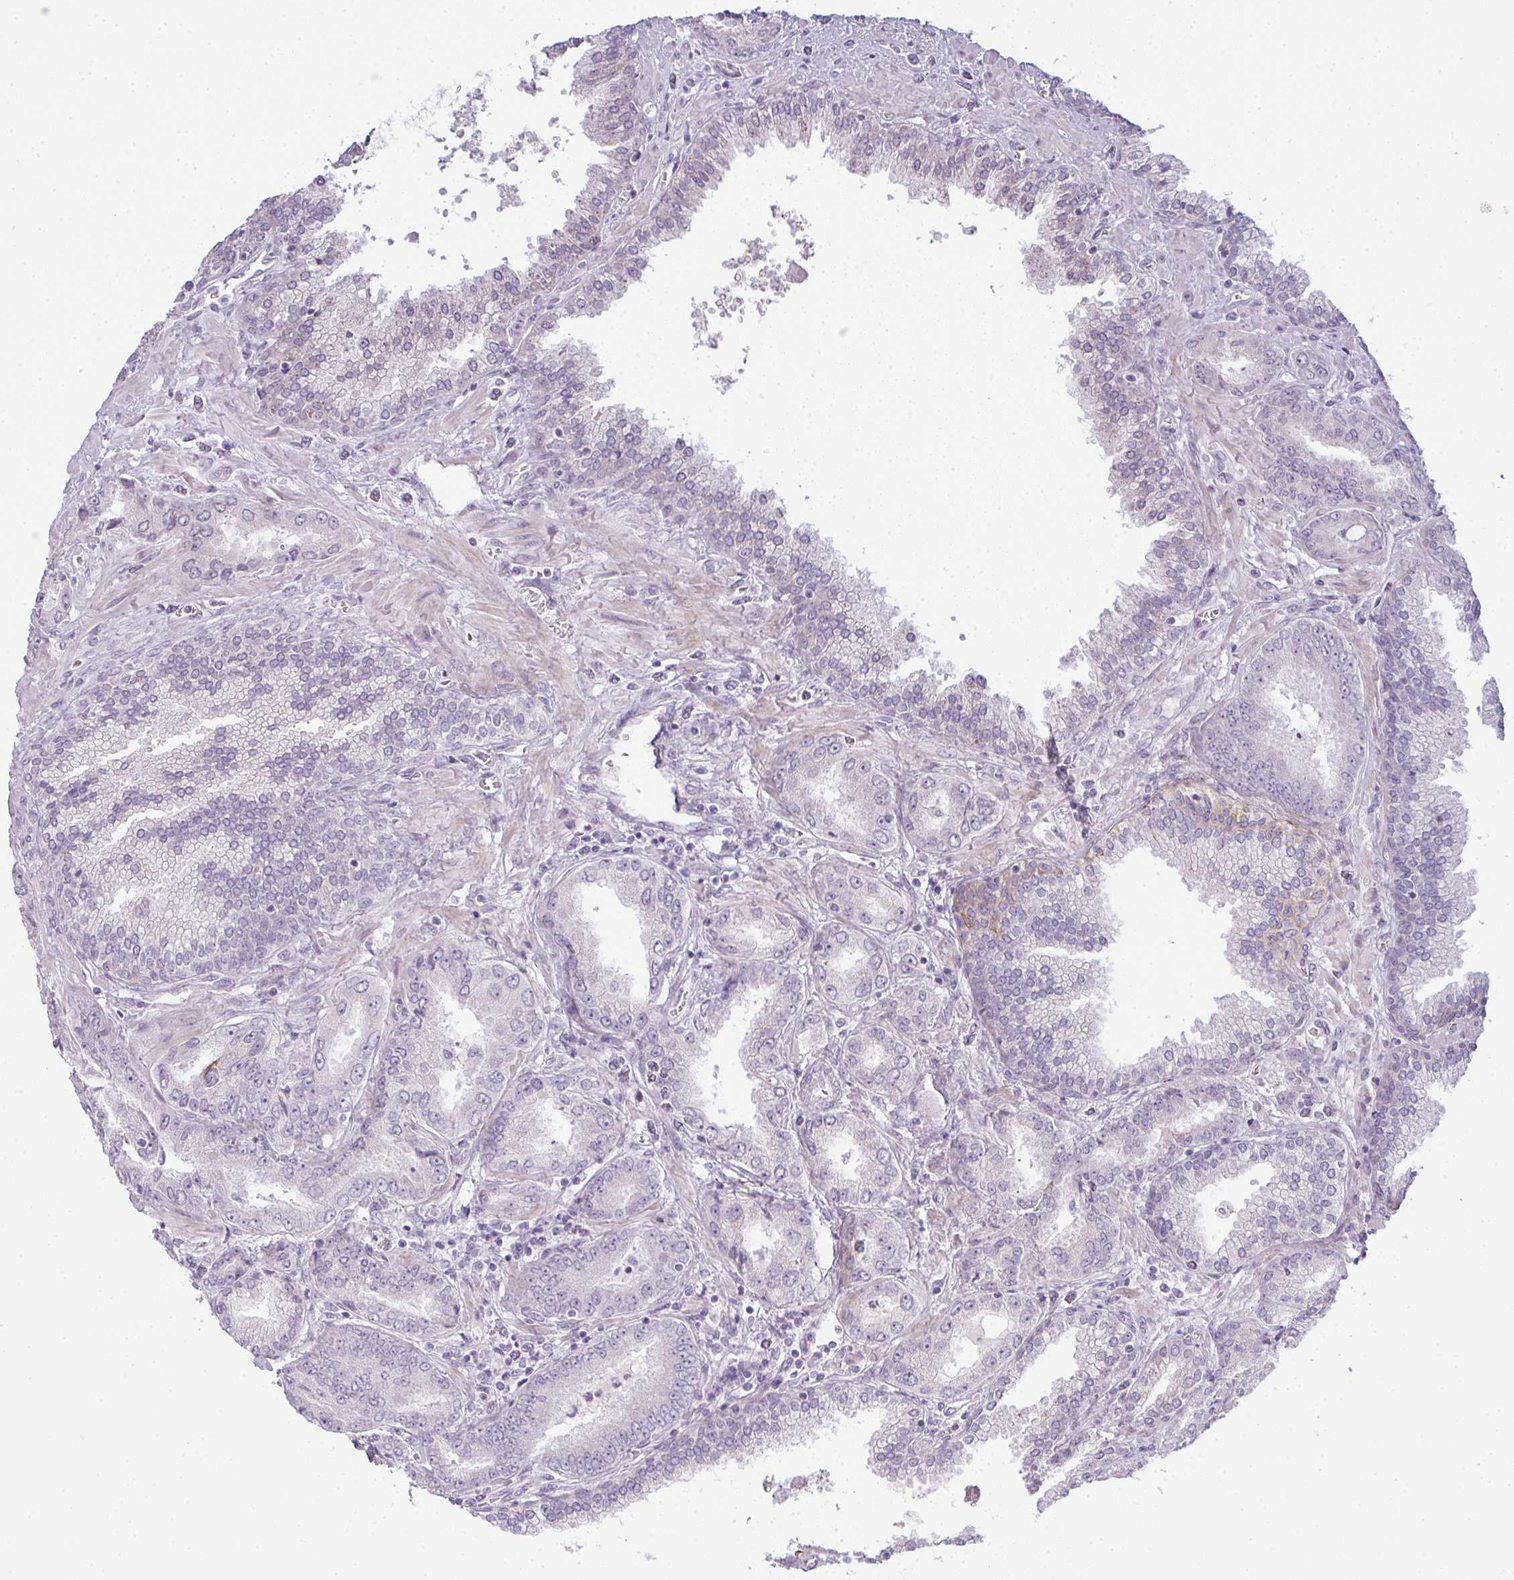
{"staining": {"intensity": "negative", "quantity": "none", "location": "none"}, "tissue": "prostate cancer", "cell_type": "Tumor cells", "image_type": "cancer", "snomed": [{"axis": "morphology", "description": "Adenocarcinoma, High grade"}, {"axis": "topography", "description": "Prostate"}], "caption": "Histopathology image shows no significant protein staining in tumor cells of prostate cancer (high-grade adenocarcinoma).", "gene": "SIRPB2", "patient": {"sex": "male", "age": 72}}